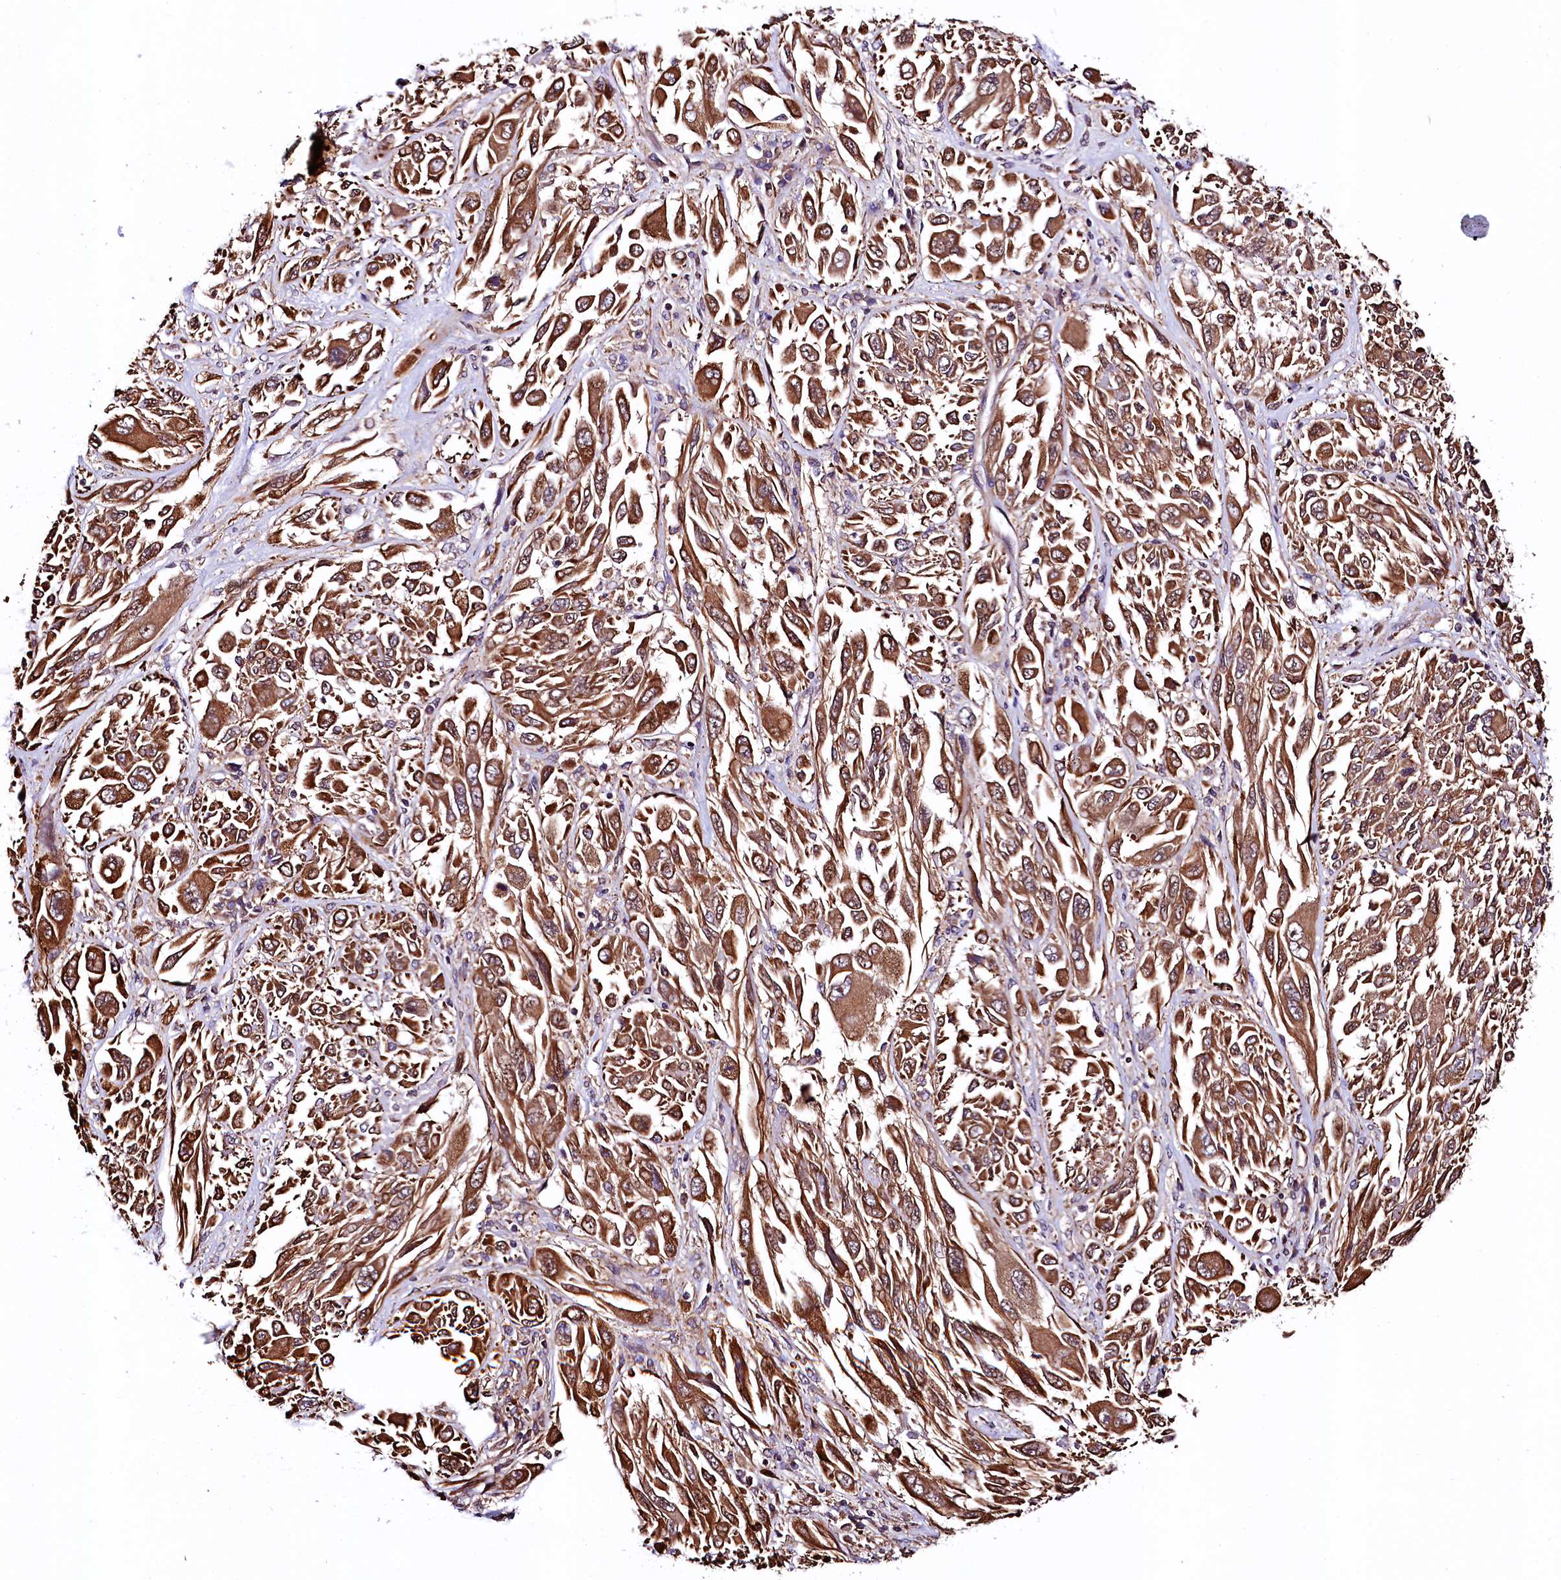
{"staining": {"intensity": "moderate", "quantity": ">75%", "location": "cytoplasmic/membranous"}, "tissue": "melanoma", "cell_type": "Tumor cells", "image_type": "cancer", "snomed": [{"axis": "morphology", "description": "Malignant melanoma, NOS"}, {"axis": "topography", "description": "Skin"}], "caption": "Moderate cytoplasmic/membranous staining is seen in about >75% of tumor cells in melanoma.", "gene": "VPS35", "patient": {"sex": "female", "age": 91}}